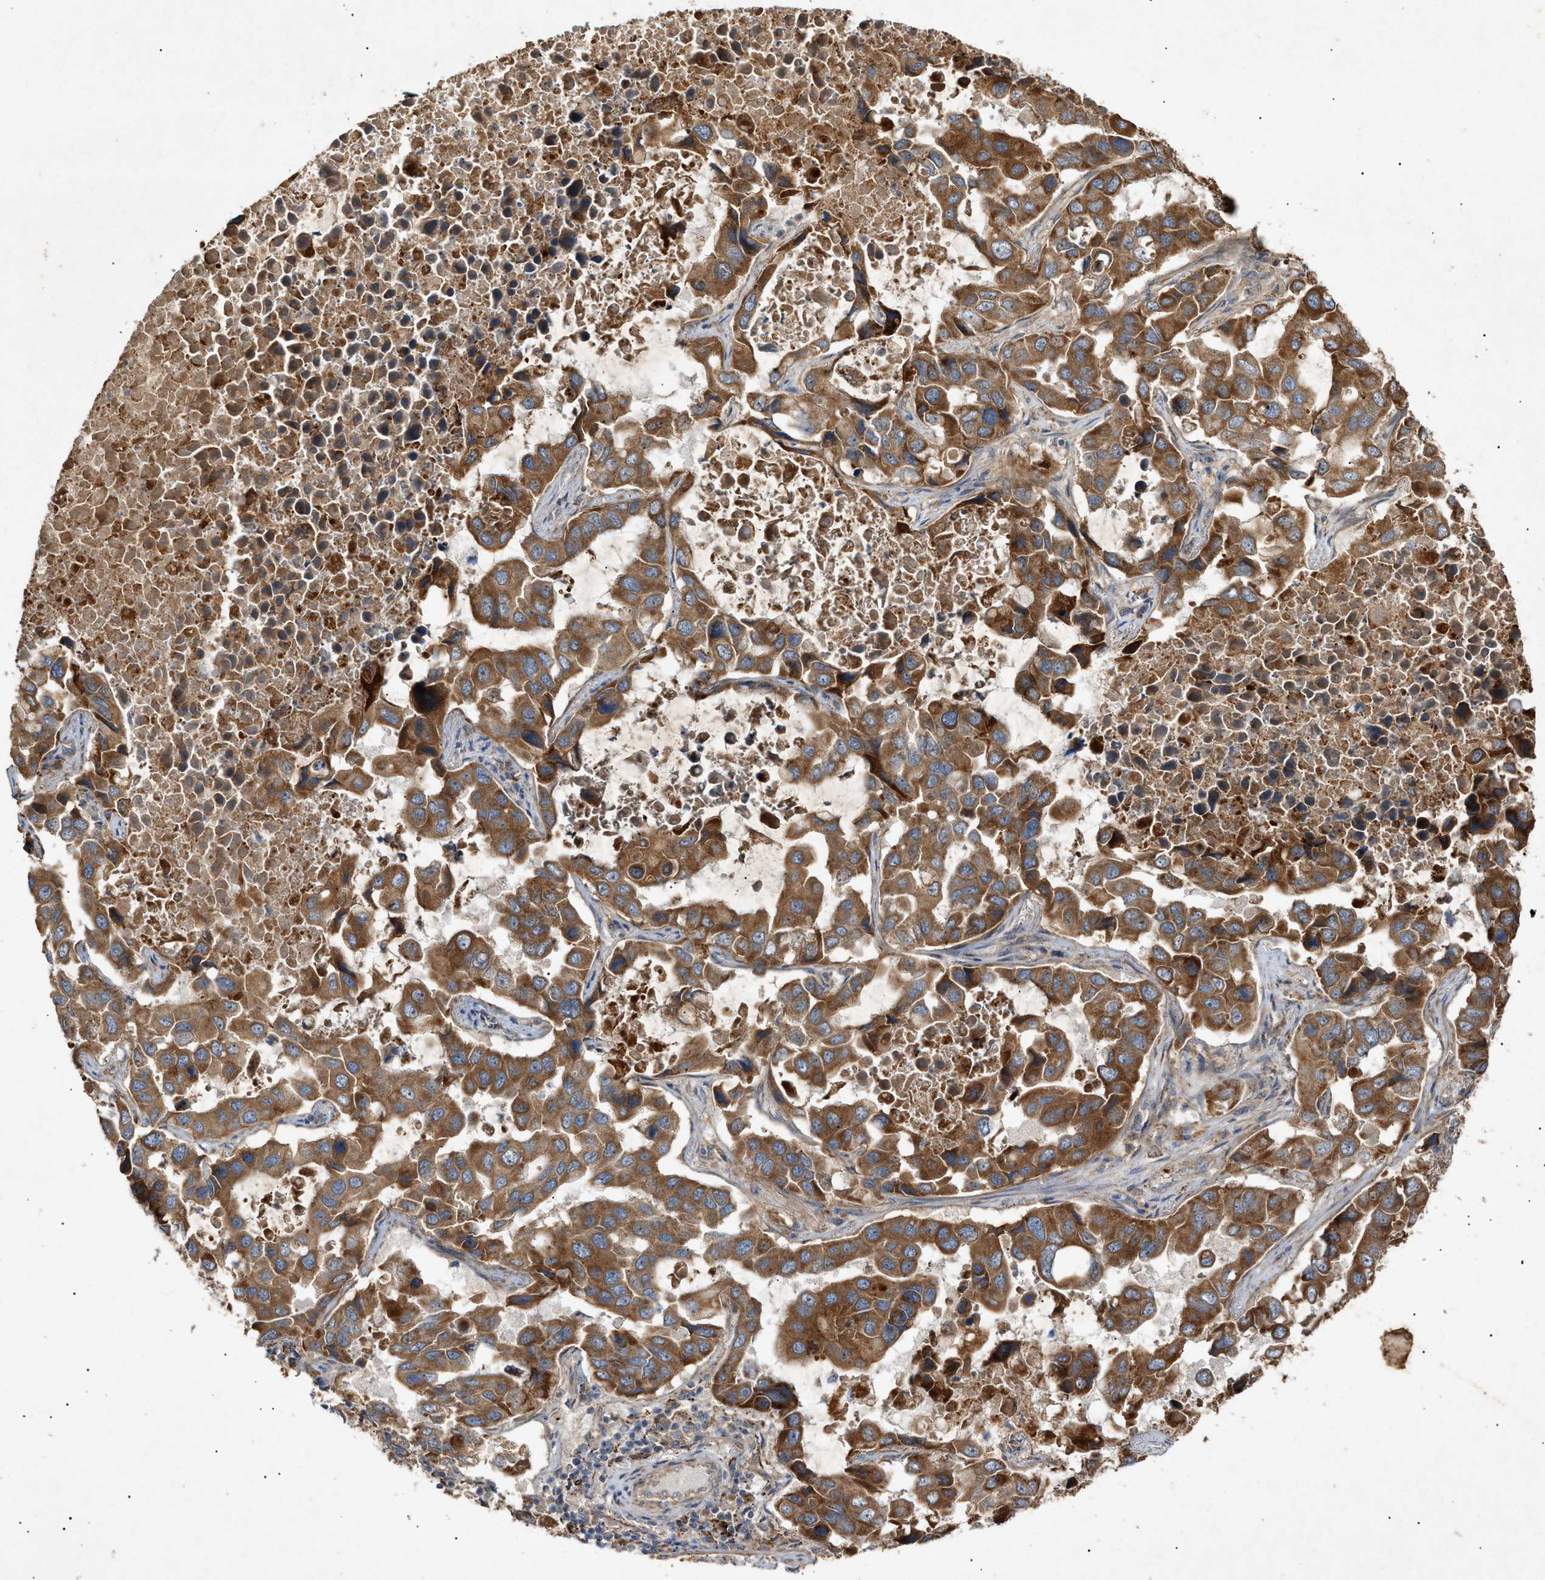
{"staining": {"intensity": "strong", "quantity": ">75%", "location": "cytoplasmic/membranous"}, "tissue": "lung cancer", "cell_type": "Tumor cells", "image_type": "cancer", "snomed": [{"axis": "morphology", "description": "Adenocarcinoma, NOS"}, {"axis": "topography", "description": "Lung"}], "caption": "There is high levels of strong cytoplasmic/membranous staining in tumor cells of lung cancer (adenocarcinoma), as demonstrated by immunohistochemical staining (brown color).", "gene": "MTCH1", "patient": {"sex": "male", "age": 64}}